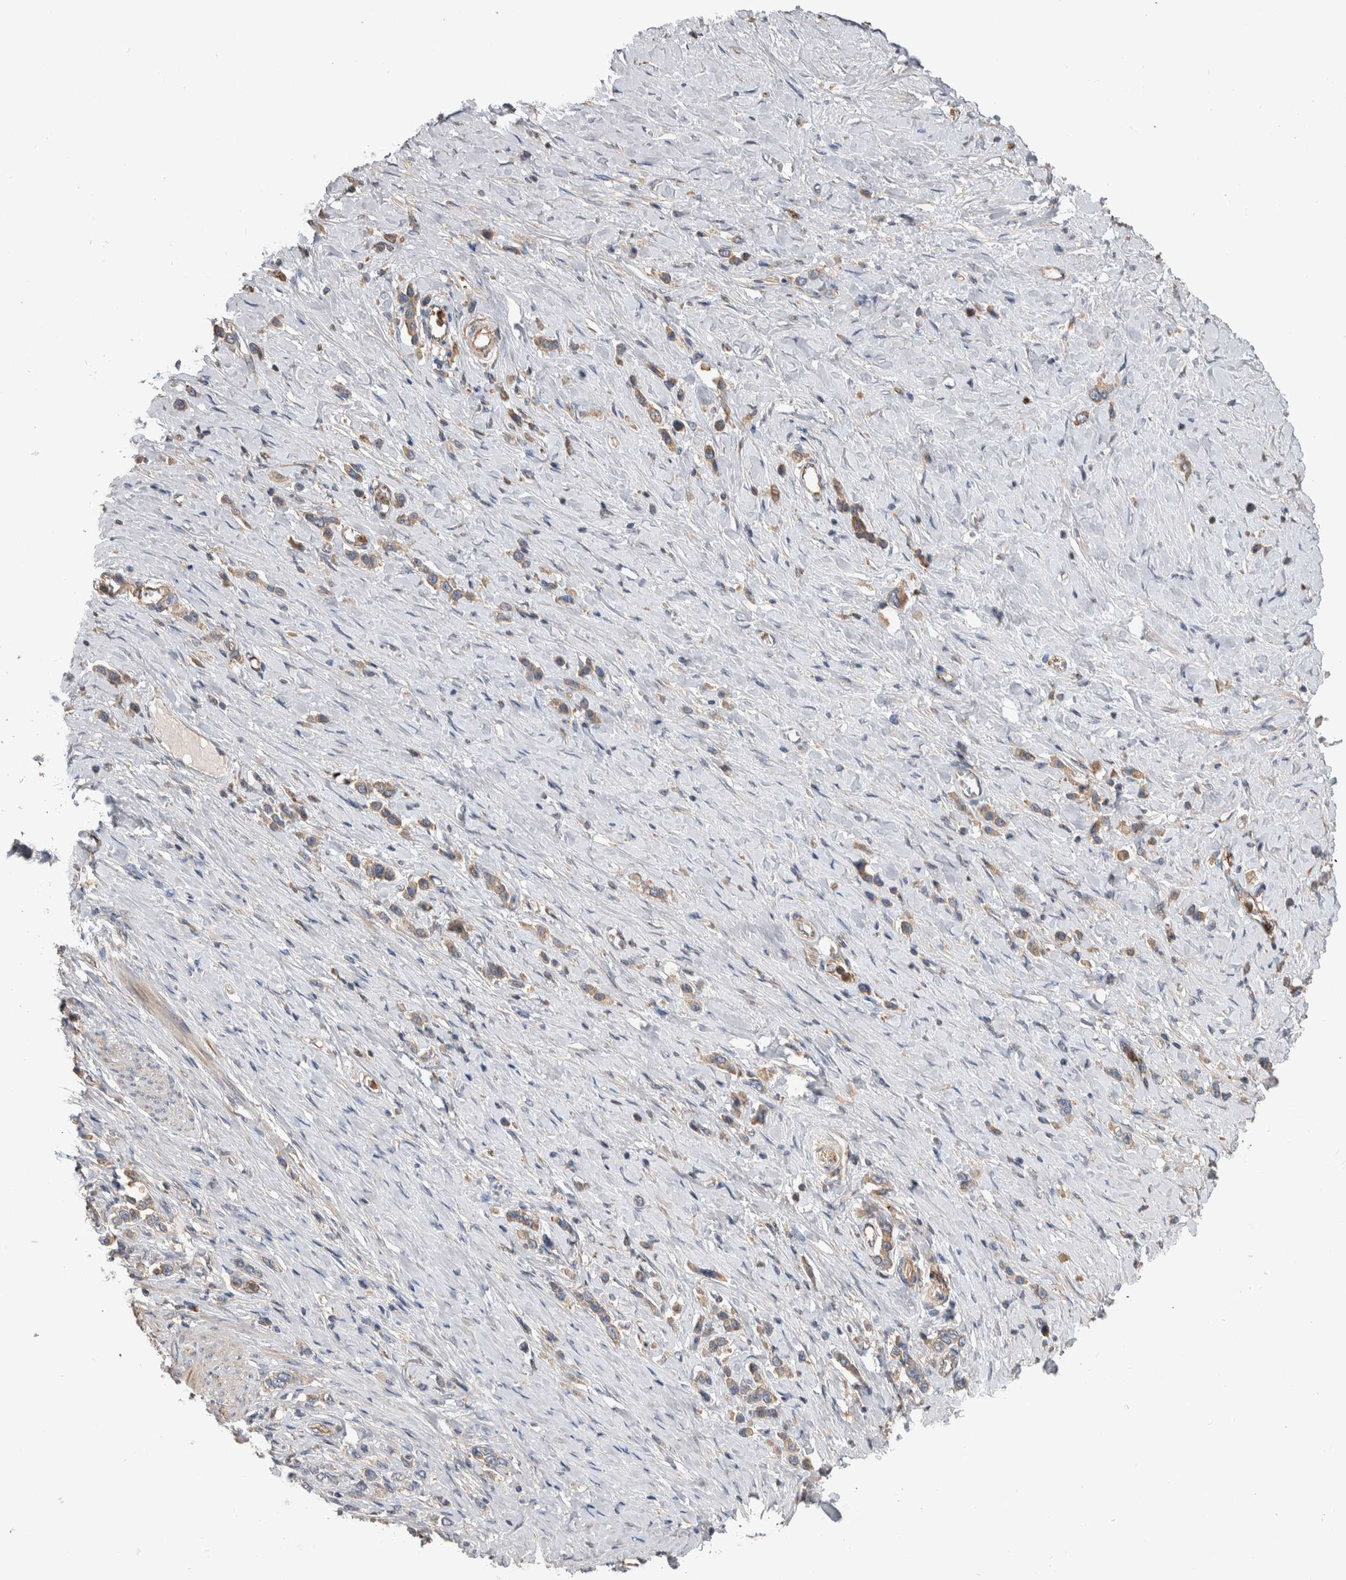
{"staining": {"intensity": "weak", "quantity": ">75%", "location": "cytoplasmic/membranous"}, "tissue": "stomach cancer", "cell_type": "Tumor cells", "image_type": "cancer", "snomed": [{"axis": "morphology", "description": "Adenocarcinoma, NOS"}, {"axis": "topography", "description": "Stomach"}], "caption": "Human stomach cancer stained for a protein (brown) displays weak cytoplasmic/membranous positive positivity in approximately >75% of tumor cells.", "gene": "SDCBP", "patient": {"sex": "female", "age": 65}}